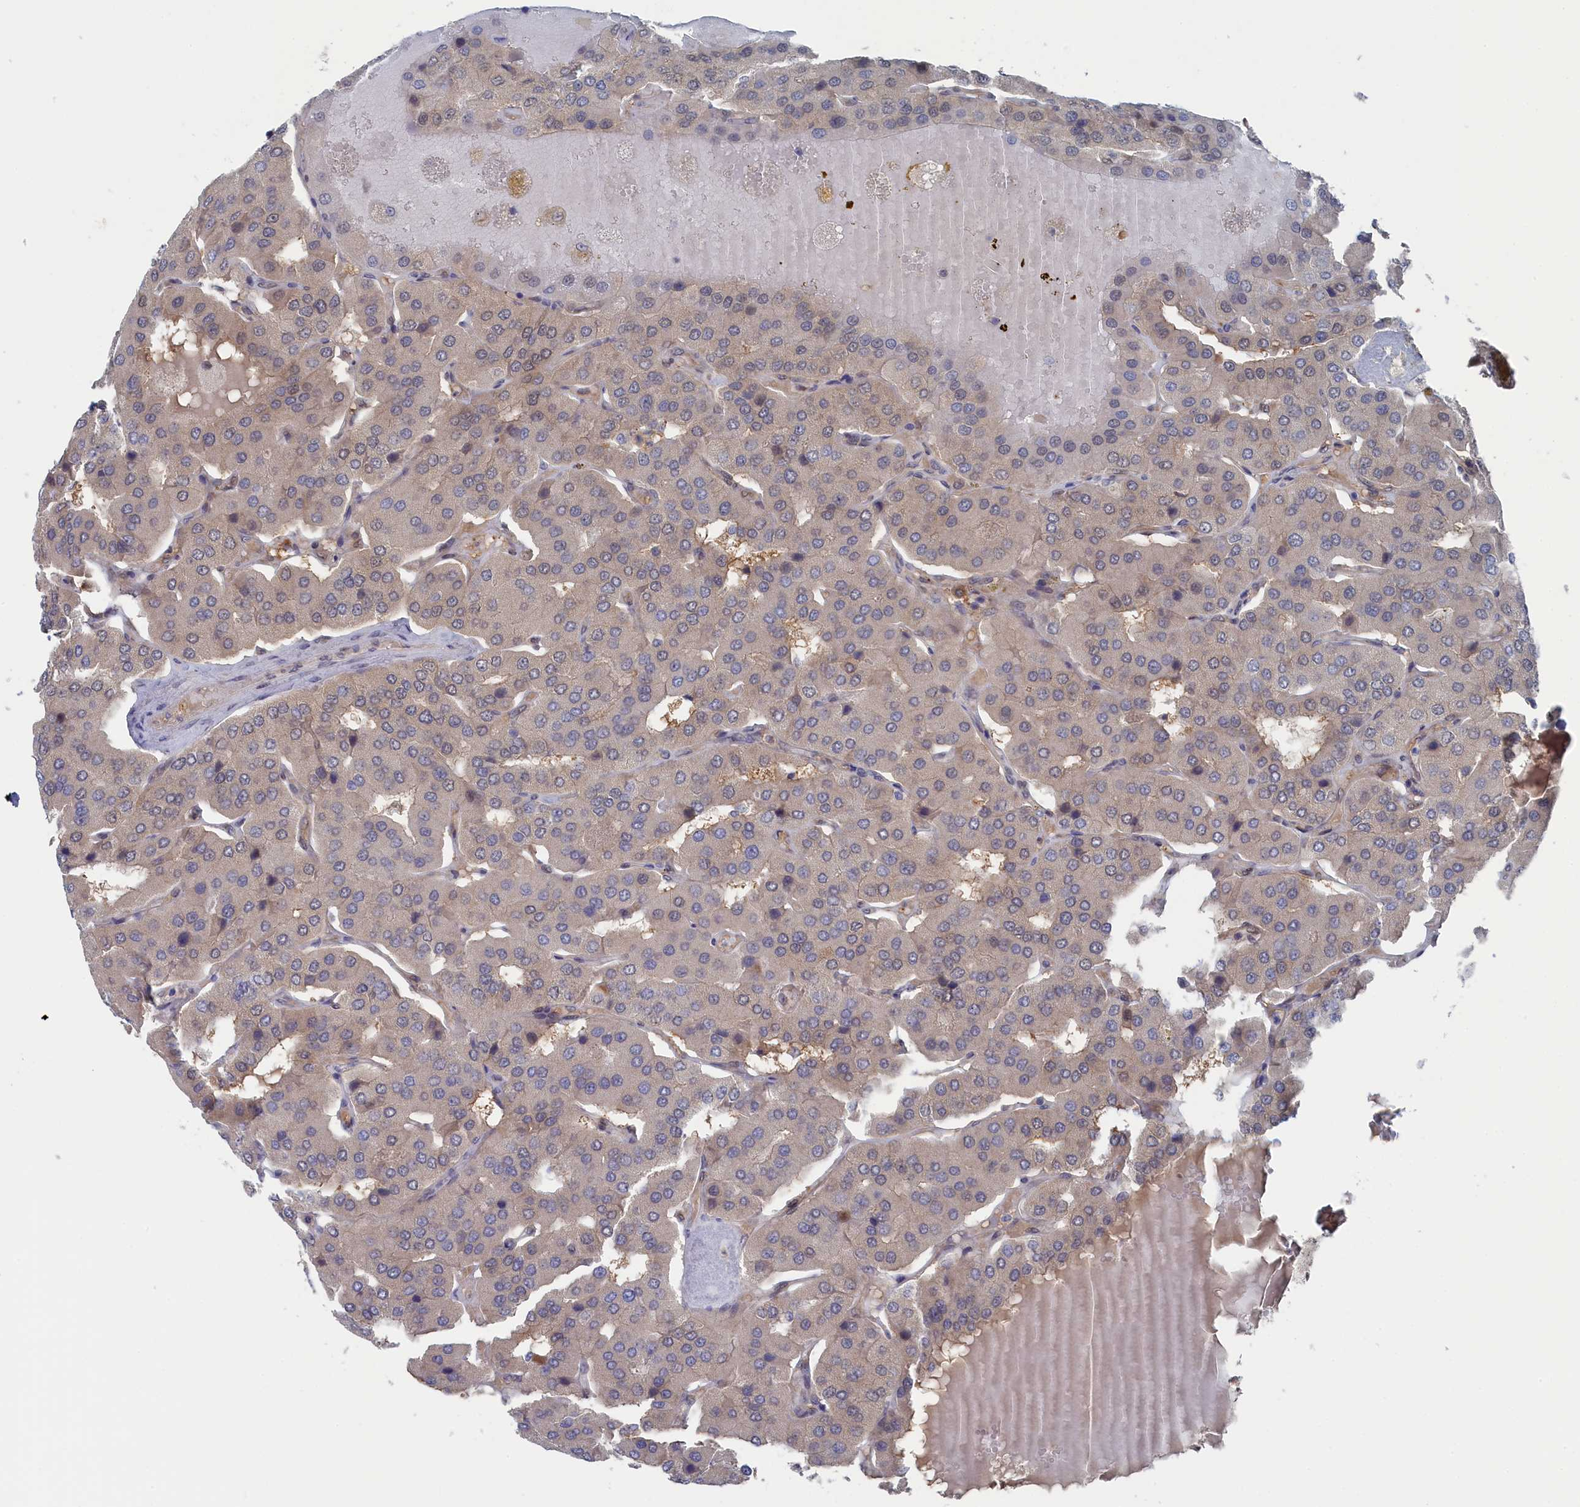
{"staining": {"intensity": "negative", "quantity": "none", "location": "none"}, "tissue": "parathyroid gland", "cell_type": "Glandular cells", "image_type": "normal", "snomed": [{"axis": "morphology", "description": "Normal tissue, NOS"}, {"axis": "morphology", "description": "Adenoma, NOS"}, {"axis": "topography", "description": "Parathyroid gland"}], "caption": "This histopathology image is of normal parathyroid gland stained with immunohistochemistry to label a protein in brown with the nuclei are counter-stained blue. There is no positivity in glandular cells.", "gene": "IRGQ", "patient": {"sex": "female", "age": 86}}